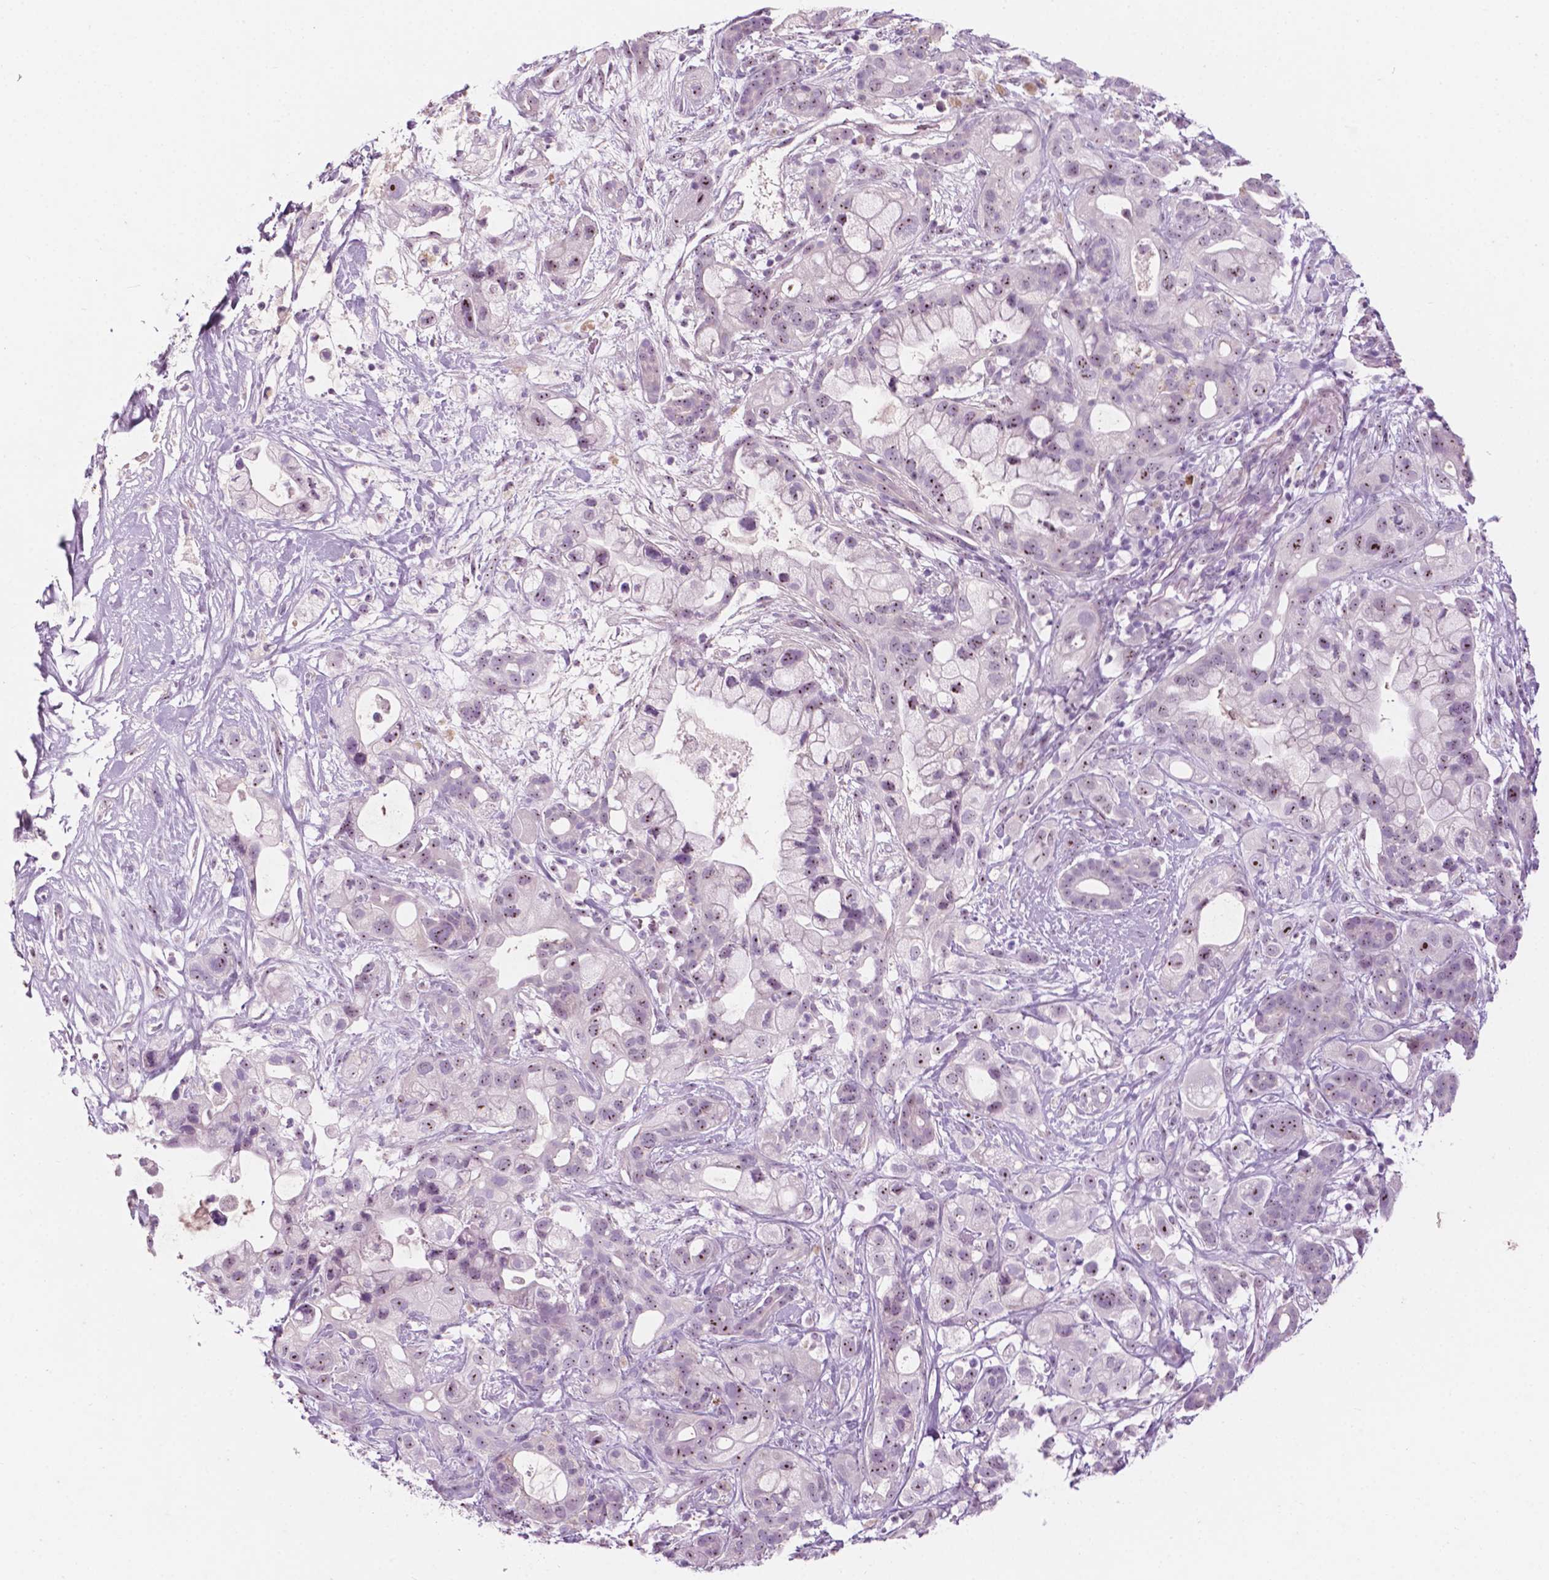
{"staining": {"intensity": "moderate", "quantity": "<25%", "location": "nuclear"}, "tissue": "pancreatic cancer", "cell_type": "Tumor cells", "image_type": "cancer", "snomed": [{"axis": "morphology", "description": "Adenocarcinoma, NOS"}, {"axis": "topography", "description": "Pancreas"}], "caption": "This micrograph reveals immunohistochemistry (IHC) staining of human adenocarcinoma (pancreatic), with low moderate nuclear expression in approximately <25% of tumor cells.", "gene": "ZNF853", "patient": {"sex": "male", "age": 44}}